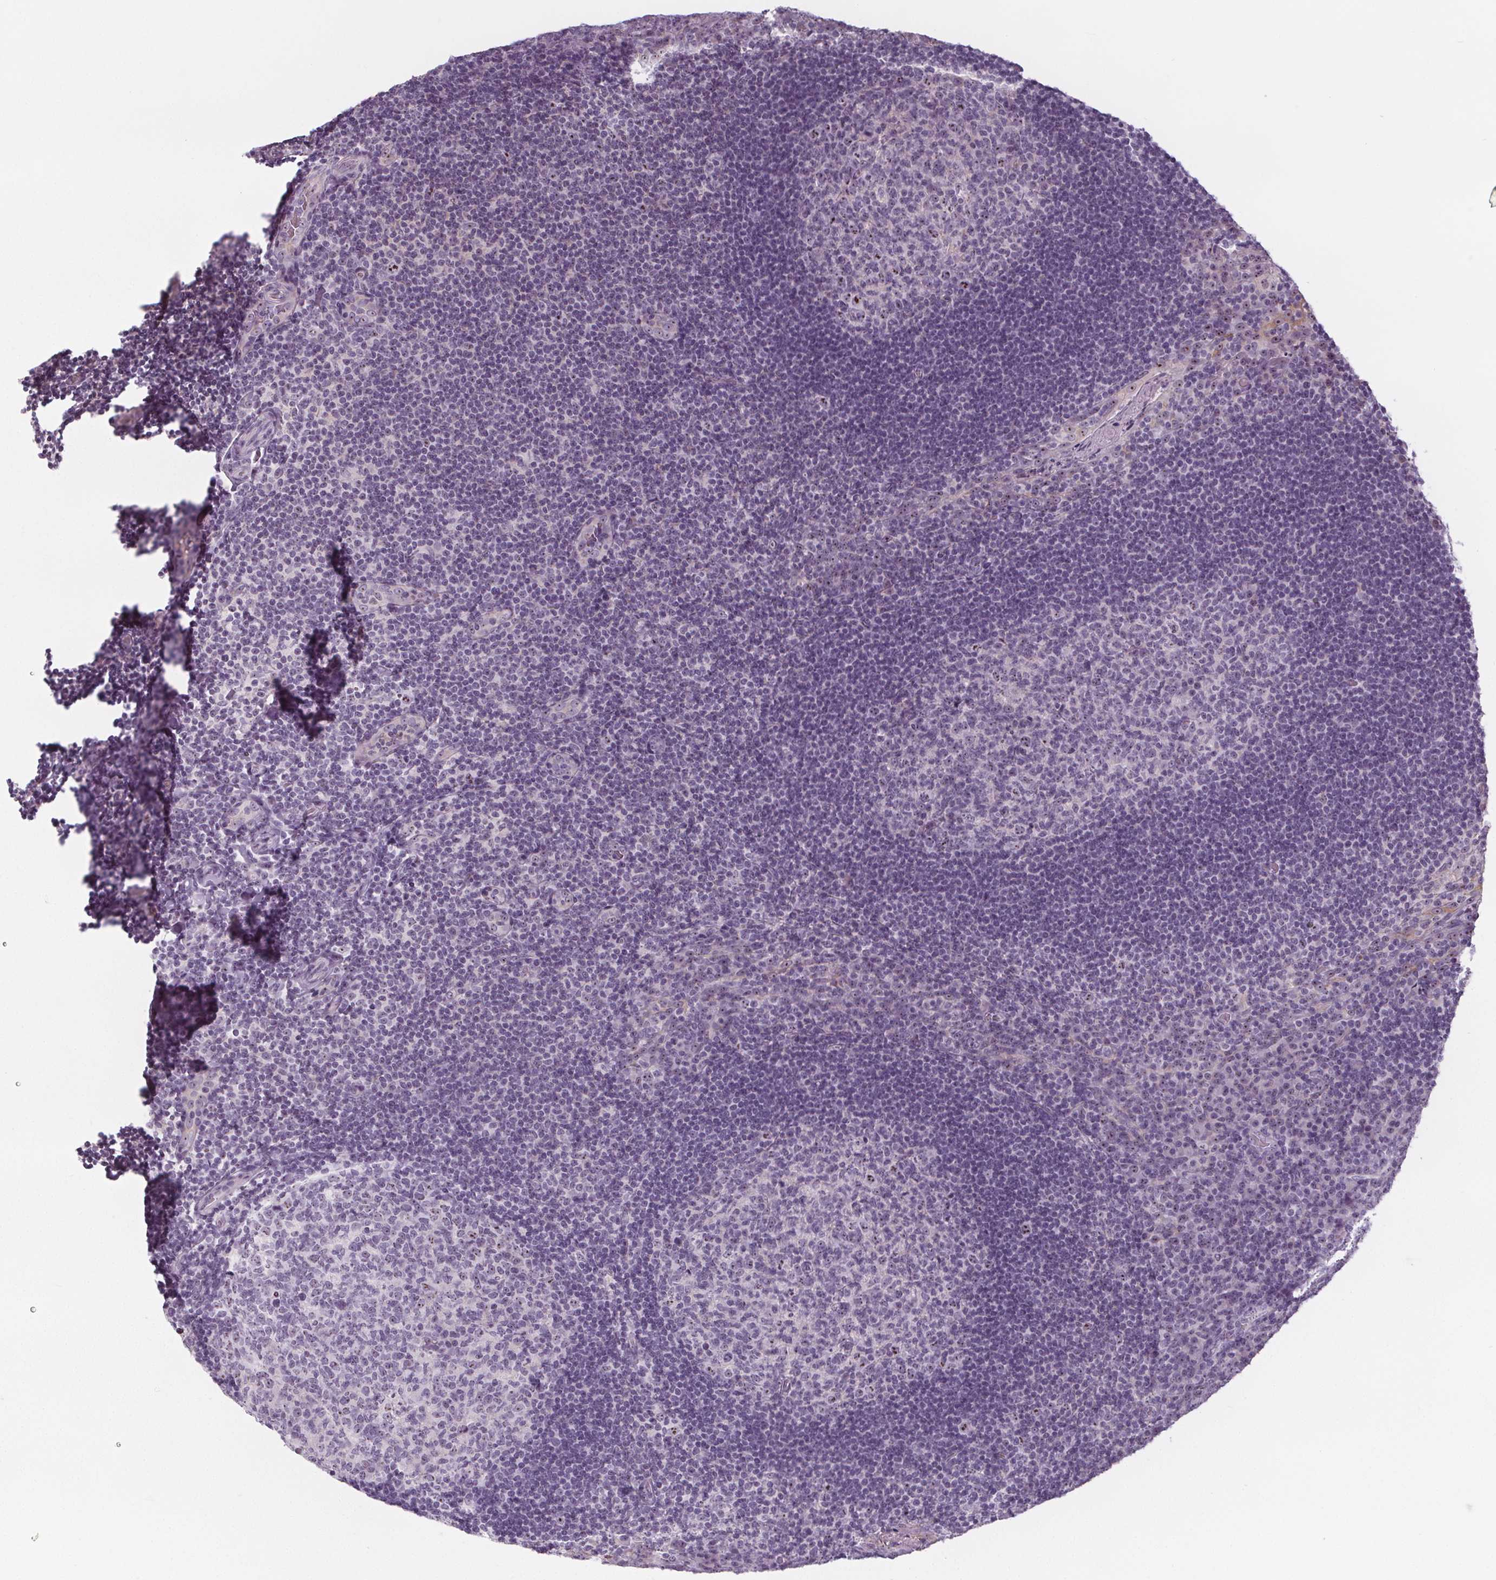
{"staining": {"intensity": "moderate", "quantity": "<25%", "location": "nuclear"}, "tissue": "tonsil", "cell_type": "Germinal center cells", "image_type": "normal", "snomed": [{"axis": "morphology", "description": "Normal tissue, NOS"}, {"axis": "topography", "description": "Tonsil"}], "caption": "Approximately <25% of germinal center cells in normal human tonsil exhibit moderate nuclear protein expression as visualized by brown immunohistochemical staining.", "gene": "NOLC1", "patient": {"sex": "male", "age": 17}}